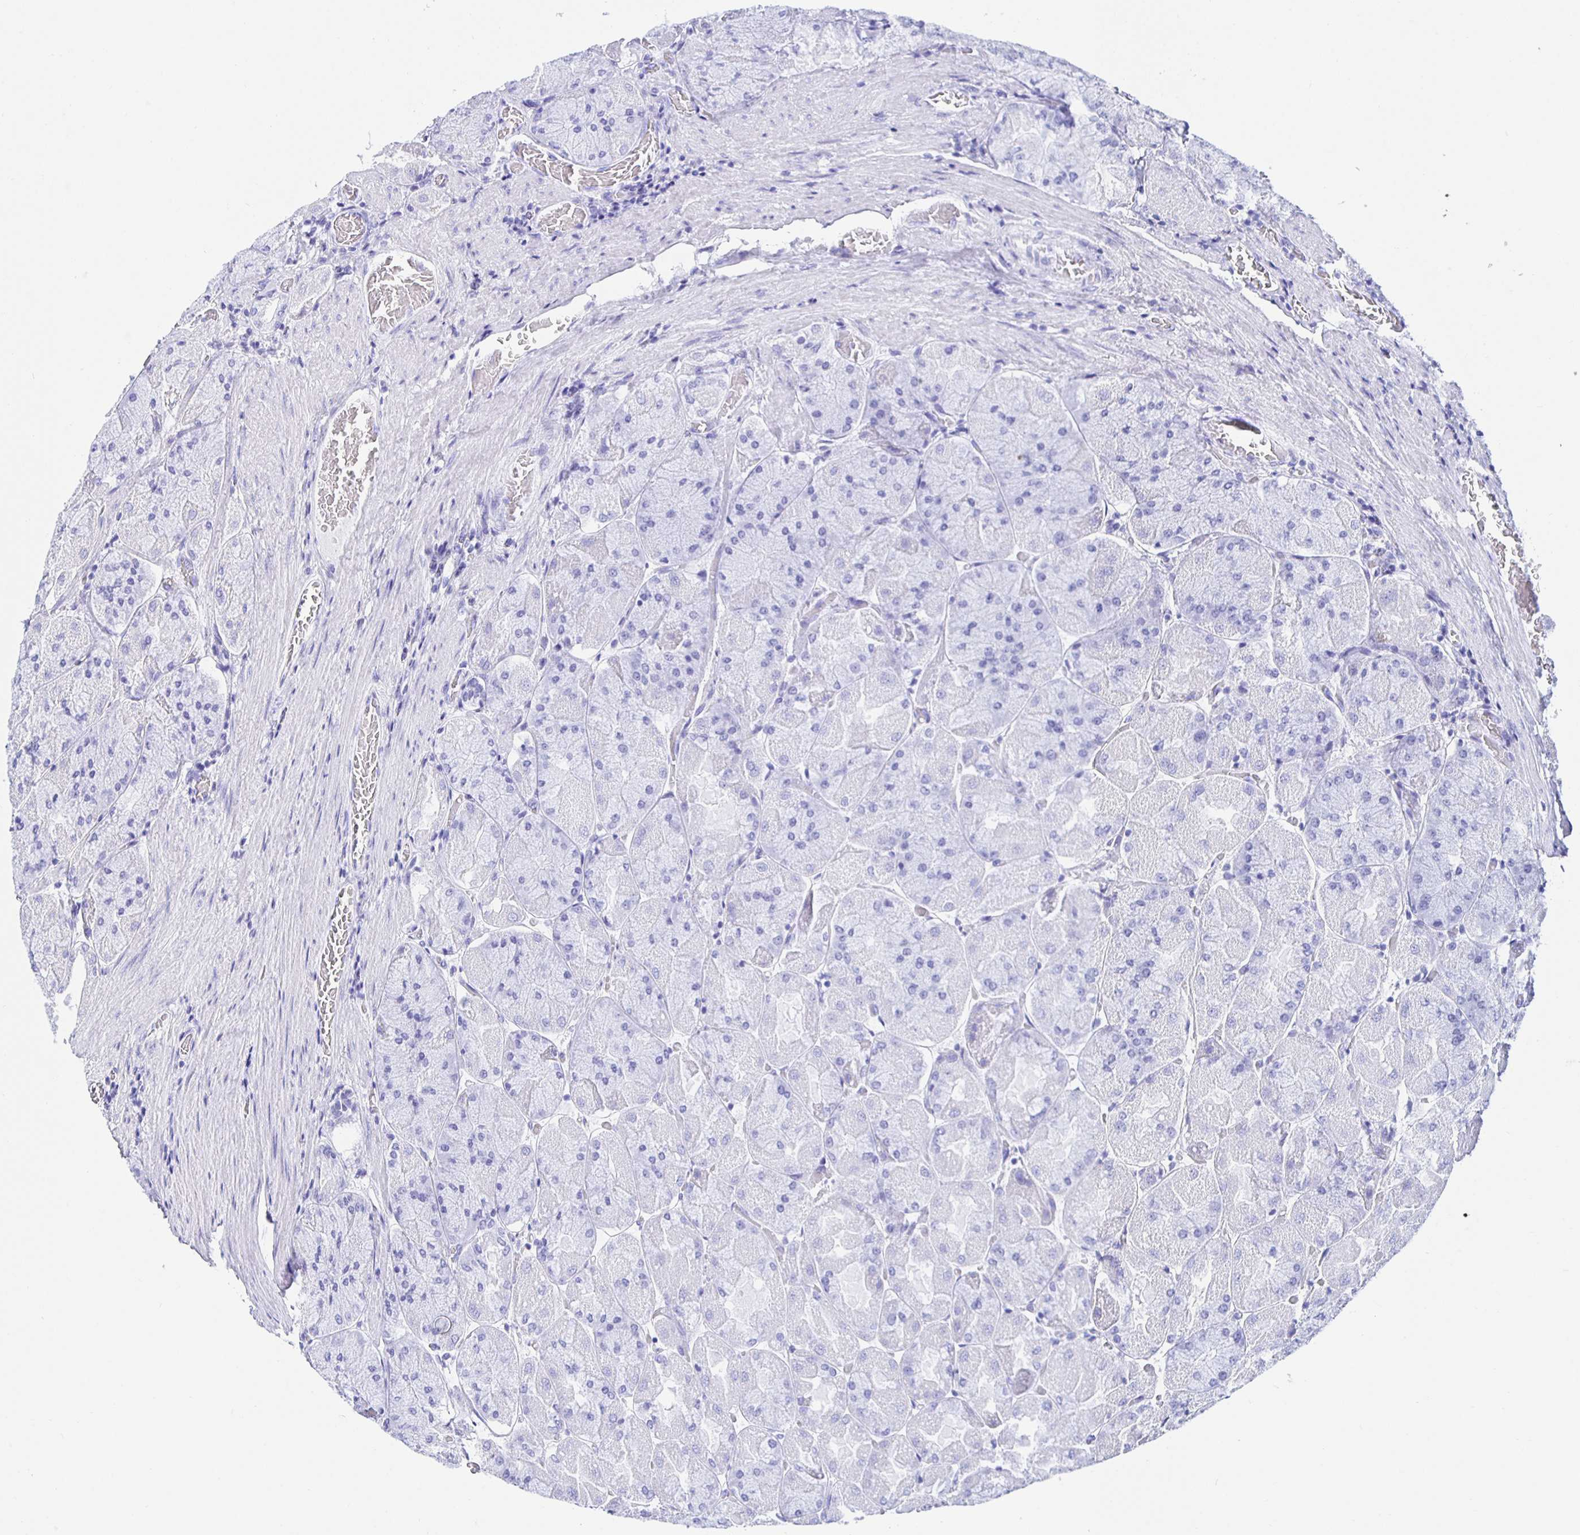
{"staining": {"intensity": "negative", "quantity": "none", "location": "none"}, "tissue": "stomach", "cell_type": "Glandular cells", "image_type": "normal", "snomed": [{"axis": "morphology", "description": "Normal tissue, NOS"}, {"axis": "topography", "description": "Stomach"}], "caption": "Immunohistochemical staining of benign stomach reveals no significant staining in glandular cells.", "gene": "HSPA4L", "patient": {"sex": "female", "age": 61}}